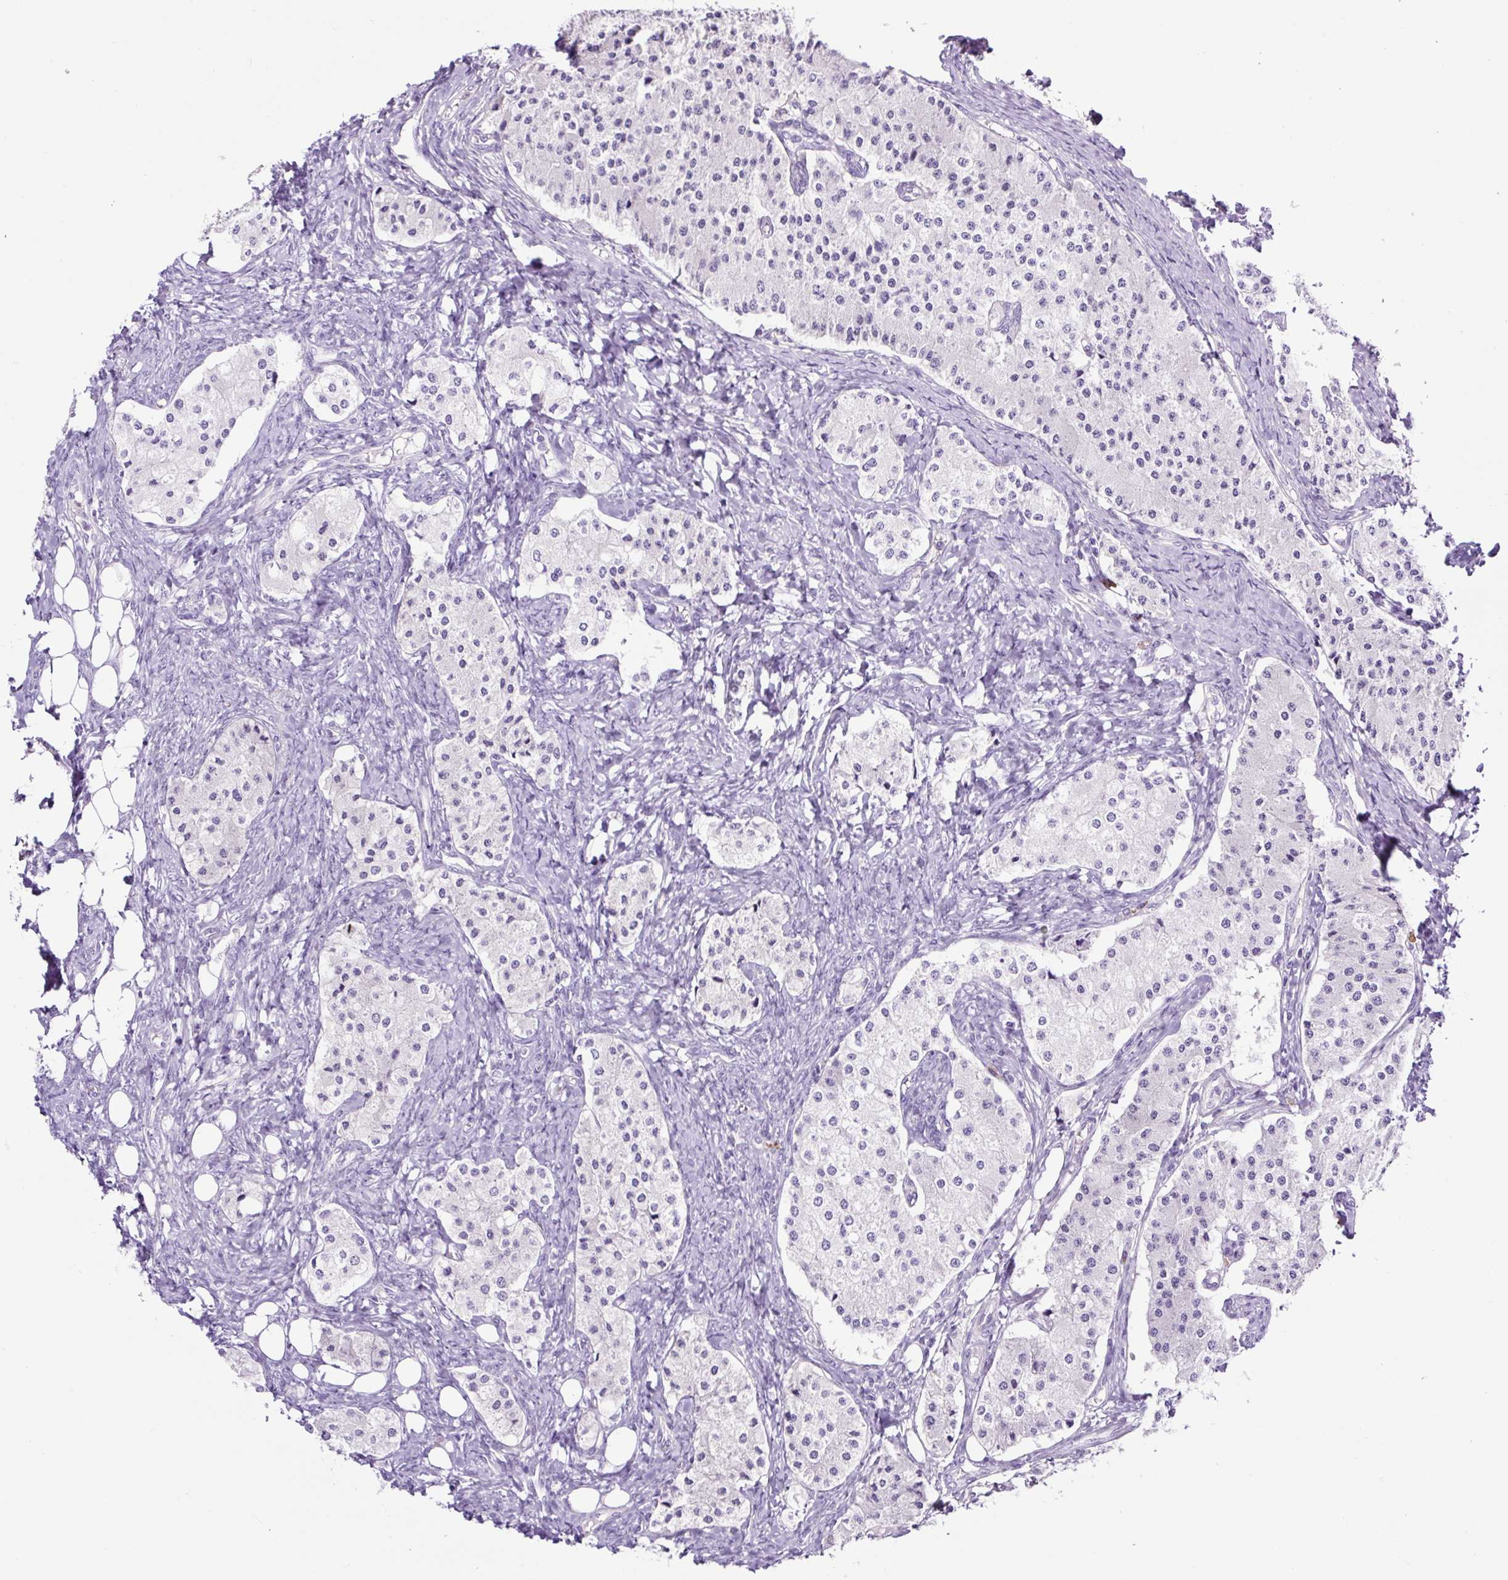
{"staining": {"intensity": "negative", "quantity": "none", "location": "none"}, "tissue": "carcinoid", "cell_type": "Tumor cells", "image_type": "cancer", "snomed": [{"axis": "morphology", "description": "Carcinoid, malignant, NOS"}, {"axis": "topography", "description": "Colon"}], "caption": "This image is of carcinoid stained with immunohistochemistry to label a protein in brown with the nuclei are counter-stained blue. There is no positivity in tumor cells. (Immunohistochemistry, brightfield microscopy, high magnification).", "gene": "RNF212B", "patient": {"sex": "female", "age": 52}}